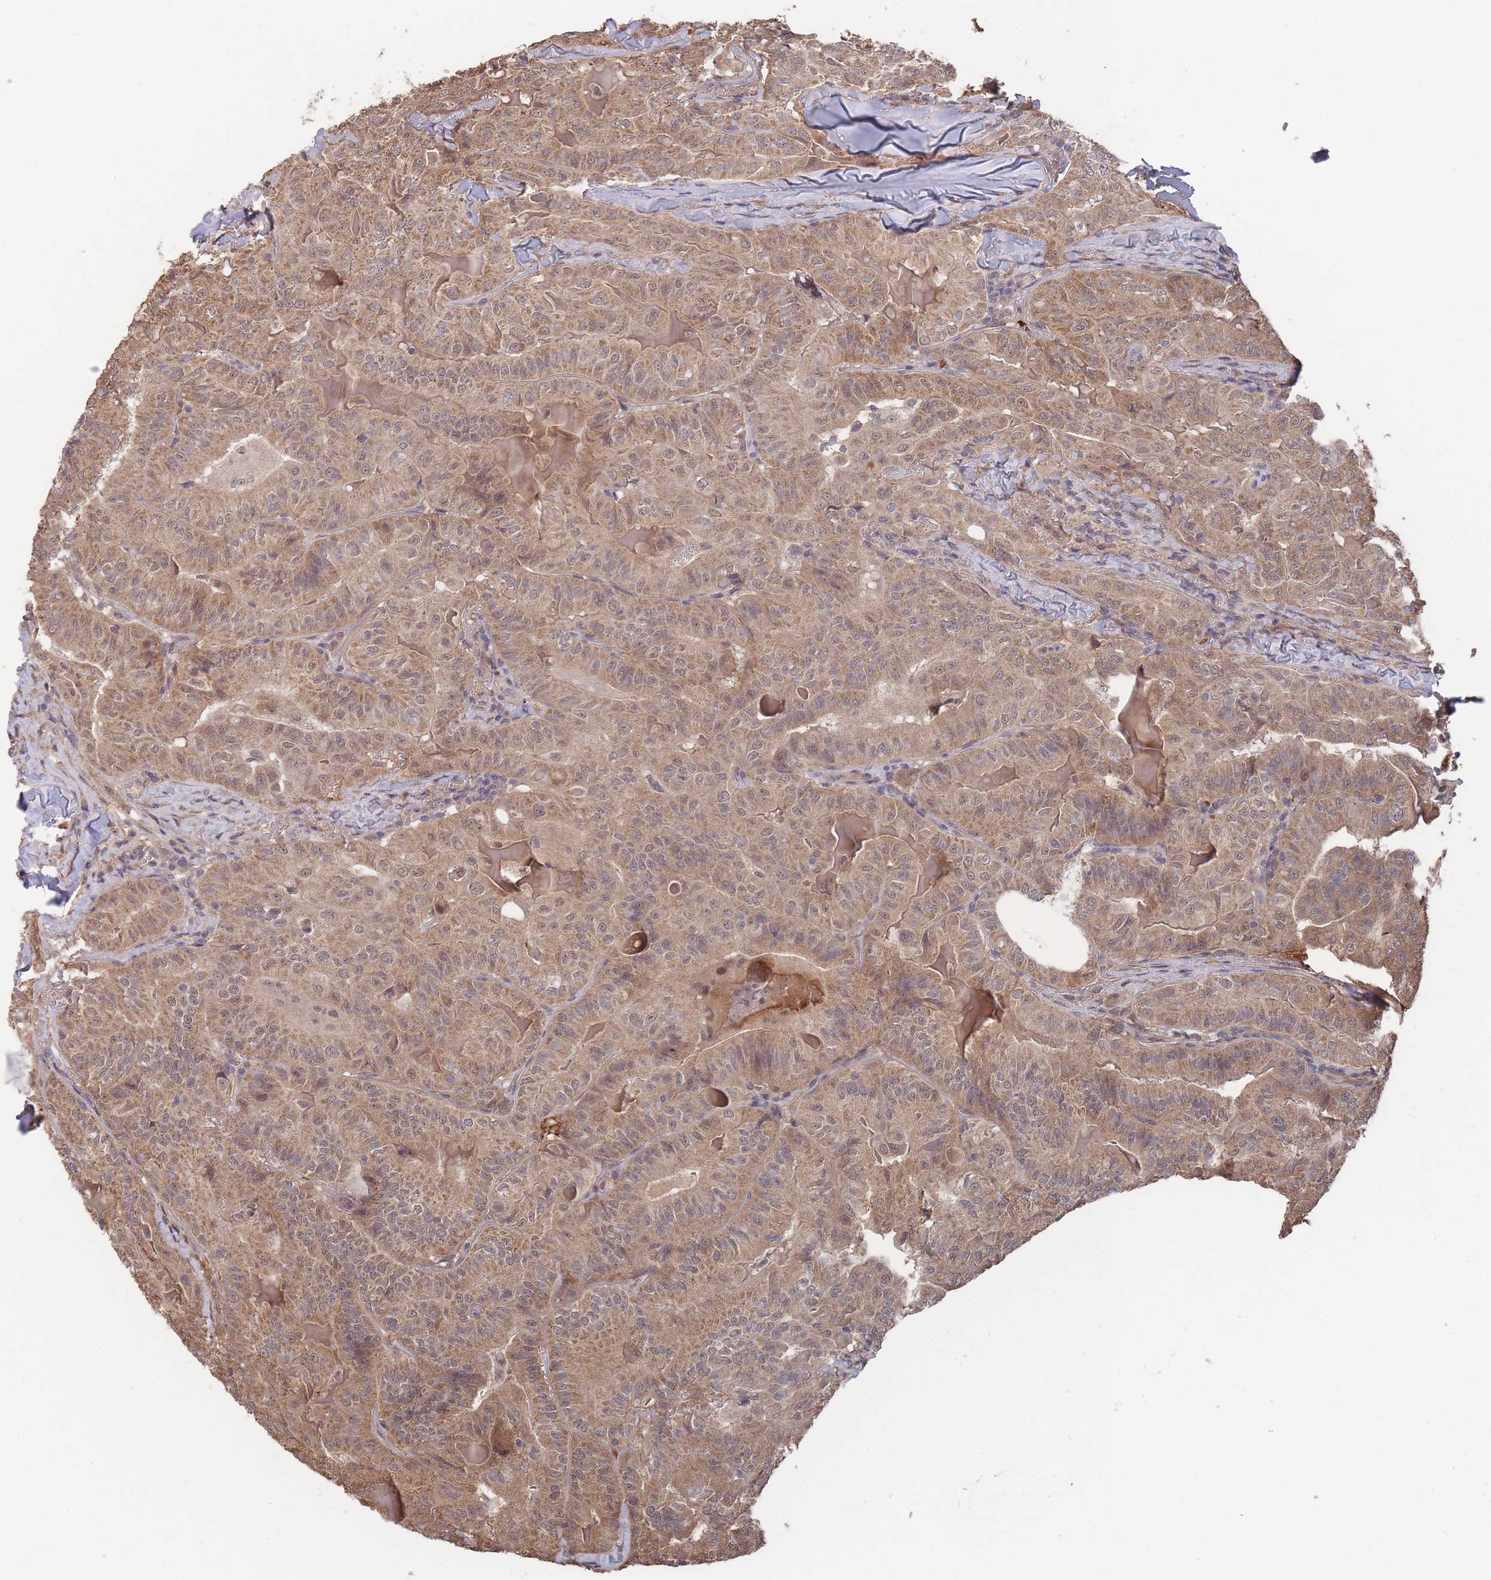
{"staining": {"intensity": "moderate", "quantity": ">75%", "location": "cytoplasmic/membranous"}, "tissue": "thyroid cancer", "cell_type": "Tumor cells", "image_type": "cancer", "snomed": [{"axis": "morphology", "description": "Papillary adenocarcinoma, NOS"}, {"axis": "topography", "description": "Thyroid gland"}], "caption": "The photomicrograph demonstrates staining of papillary adenocarcinoma (thyroid), revealing moderate cytoplasmic/membranous protein positivity (brown color) within tumor cells. The staining is performed using DAB (3,3'-diaminobenzidine) brown chromogen to label protein expression. The nuclei are counter-stained blue using hematoxylin.", "gene": "SF3B1", "patient": {"sex": "female", "age": 68}}